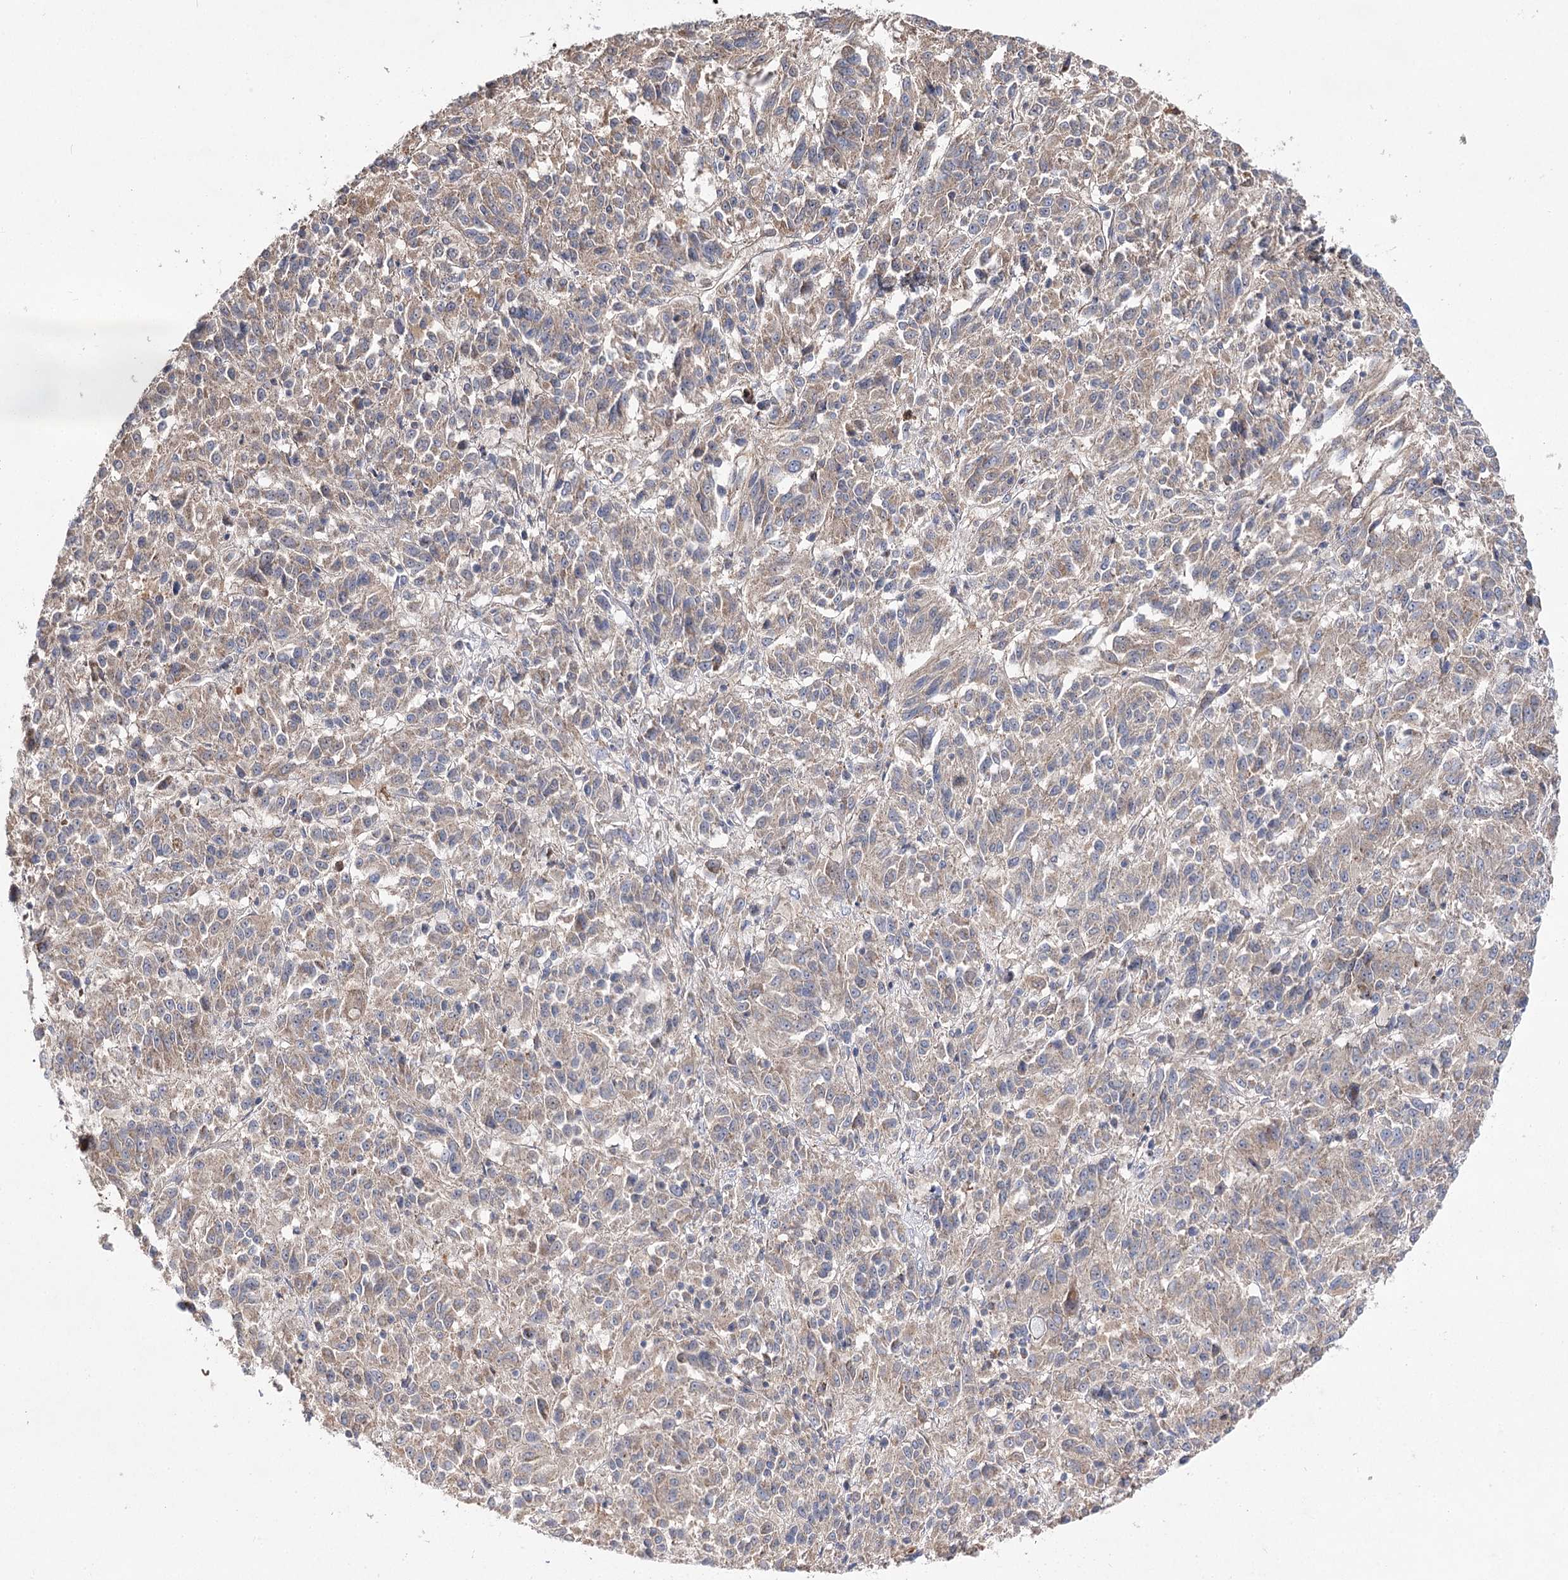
{"staining": {"intensity": "weak", "quantity": "25%-75%", "location": "cytoplasmic/membranous"}, "tissue": "melanoma", "cell_type": "Tumor cells", "image_type": "cancer", "snomed": [{"axis": "morphology", "description": "Malignant melanoma, Metastatic site"}, {"axis": "topography", "description": "Lung"}], "caption": "The histopathology image exhibits immunohistochemical staining of melanoma. There is weak cytoplasmic/membranous positivity is appreciated in approximately 25%-75% of tumor cells.", "gene": "AURKC", "patient": {"sex": "male", "age": 64}}